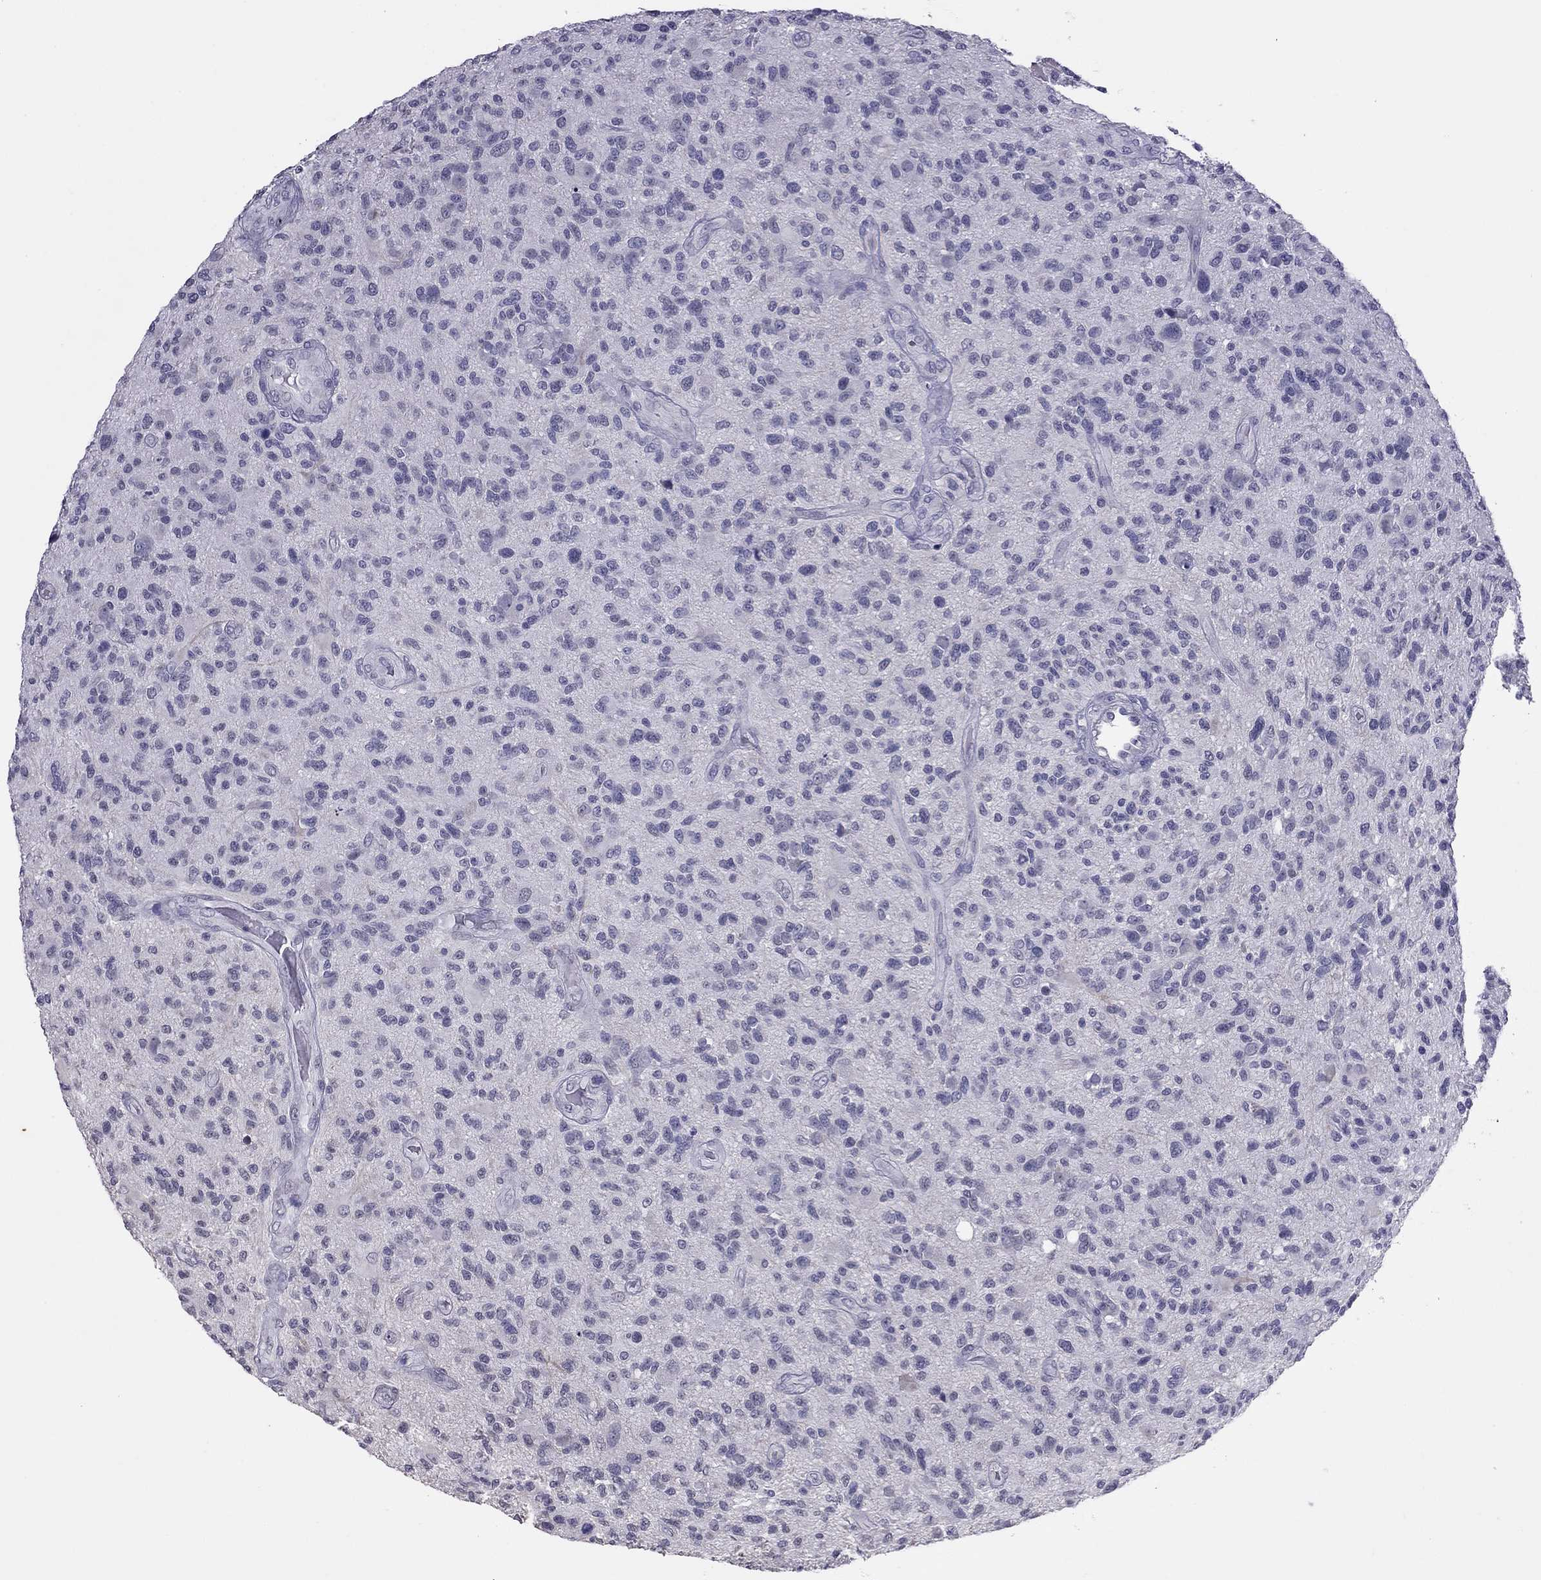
{"staining": {"intensity": "negative", "quantity": "none", "location": "none"}, "tissue": "glioma", "cell_type": "Tumor cells", "image_type": "cancer", "snomed": [{"axis": "morphology", "description": "Glioma, malignant, High grade"}, {"axis": "topography", "description": "Brain"}], "caption": "This is an IHC micrograph of human malignant glioma (high-grade). There is no staining in tumor cells.", "gene": "PPP1R3A", "patient": {"sex": "male", "age": 47}}